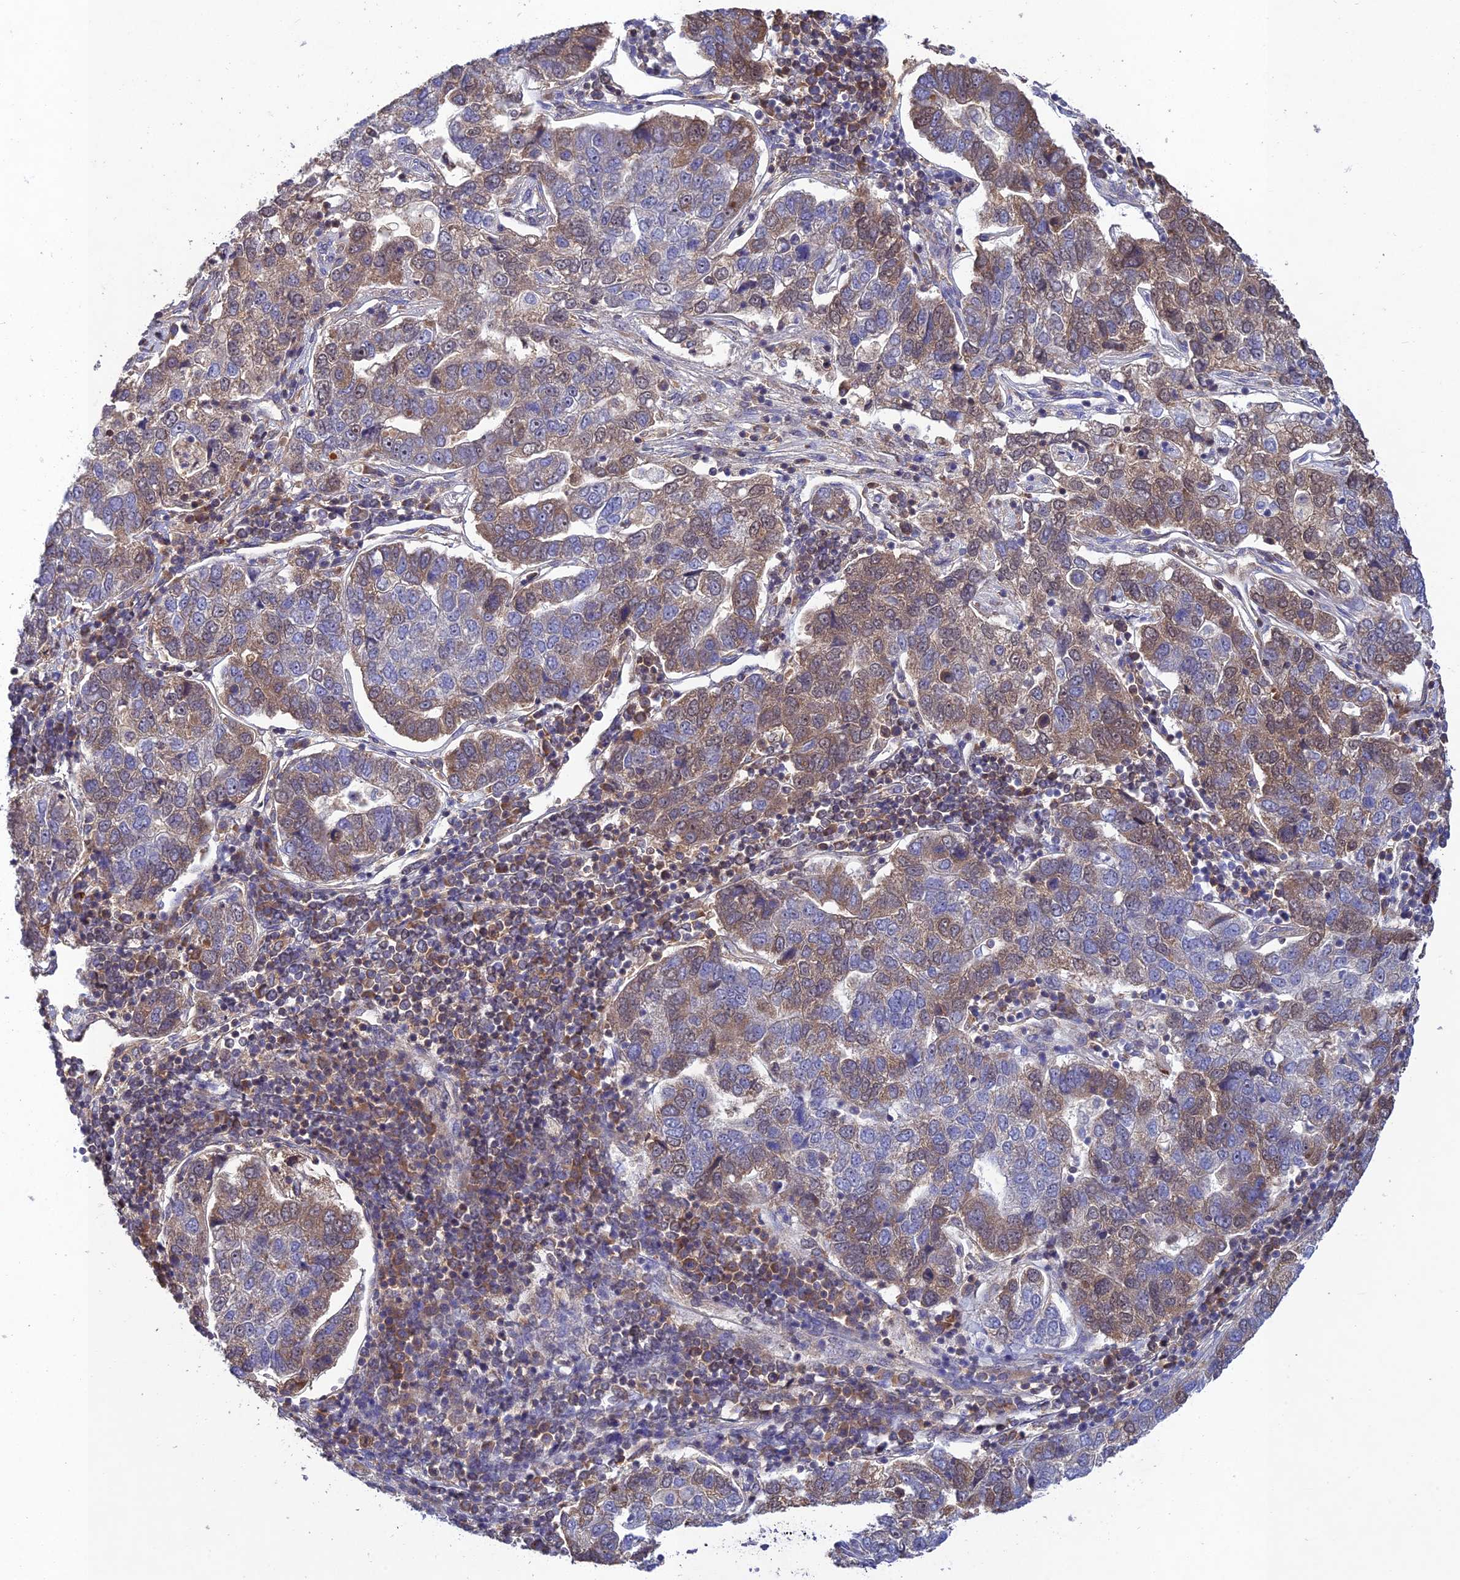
{"staining": {"intensity": "moderate", "quantity": "<25%", "location": "cytoplasmic/membranous,nuclear"}, "tissue": "pancreatic cancer", "cell_type": "Tumor cells", "image_type": "cancer", "snomed": [{"axis": "morphology", "description": "Adenocarcinoma, NOS"}, {"axis": "topography", "description": "Pancreas"}], "caption": "A high-resolution histopathology image shows immunohistochemistry (IHC) staining of adenocarcinoma (pancreatic), which displays moderate cytoplasmic/membranous and nuclear staining in approximately <25% of tumor cells.", "gene": "CHST5", "patient": {"sex": "female", "age": 61}}